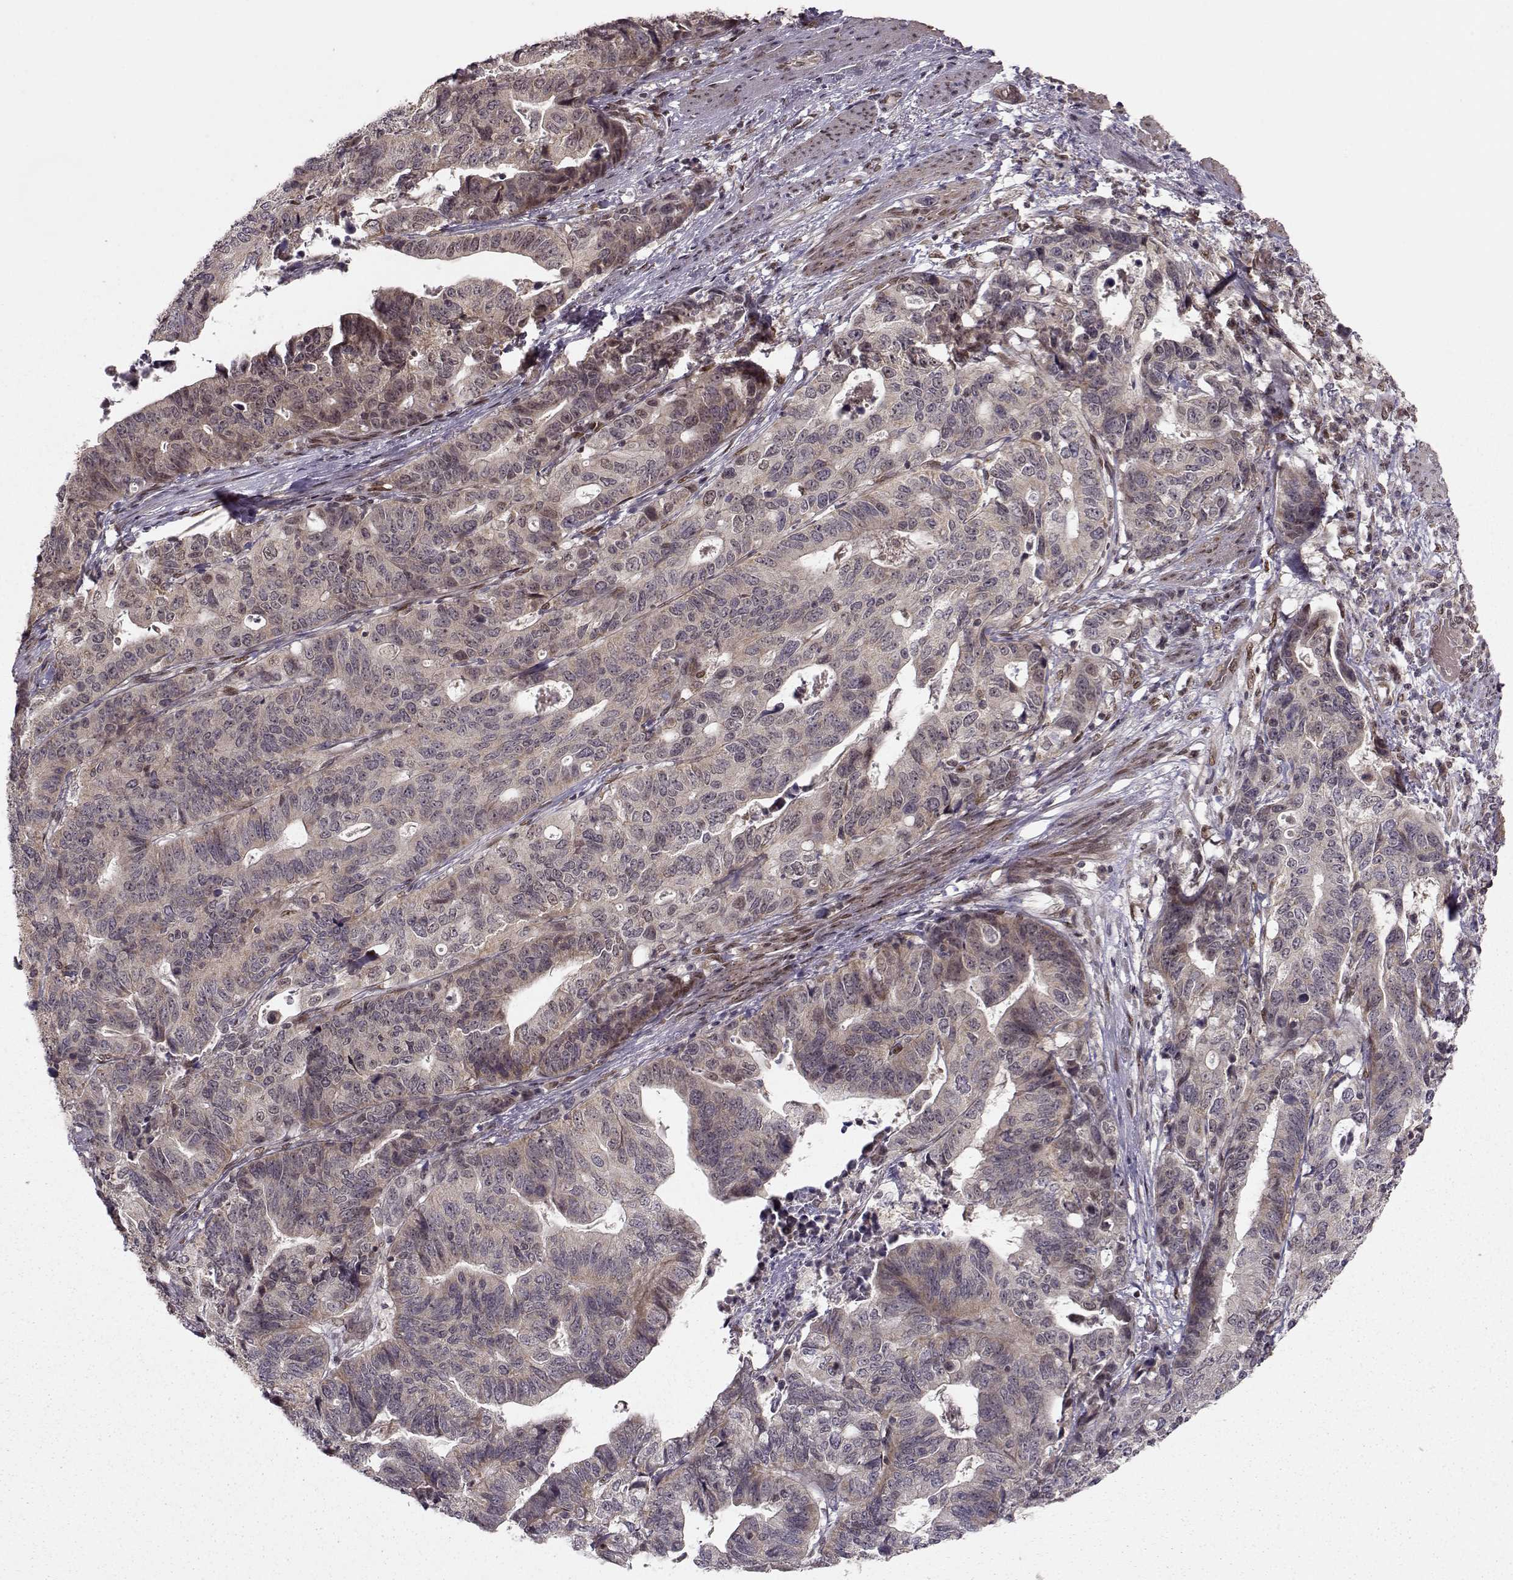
{"staining": {"intensity": "weak", "quantity": ">75%", "location": "cytoplasmic/membranous"}, "tissue": "stomach cancer", "cell_type": "Tumor cells", "image_type": "cancer", "snomed": [{"axis": "morphology", "description": "Adenocarcinoma, NOS"}, {"axis": "topography", "description": "Stomach, upper"}], "caption": "A brown stain shows weak cytoplasmic/membranous expression of a protein in human adenocarcinoma (stomach) tumor cells.", "gene": "RAI1", "patient": {"sex": "female", "age": 67}}